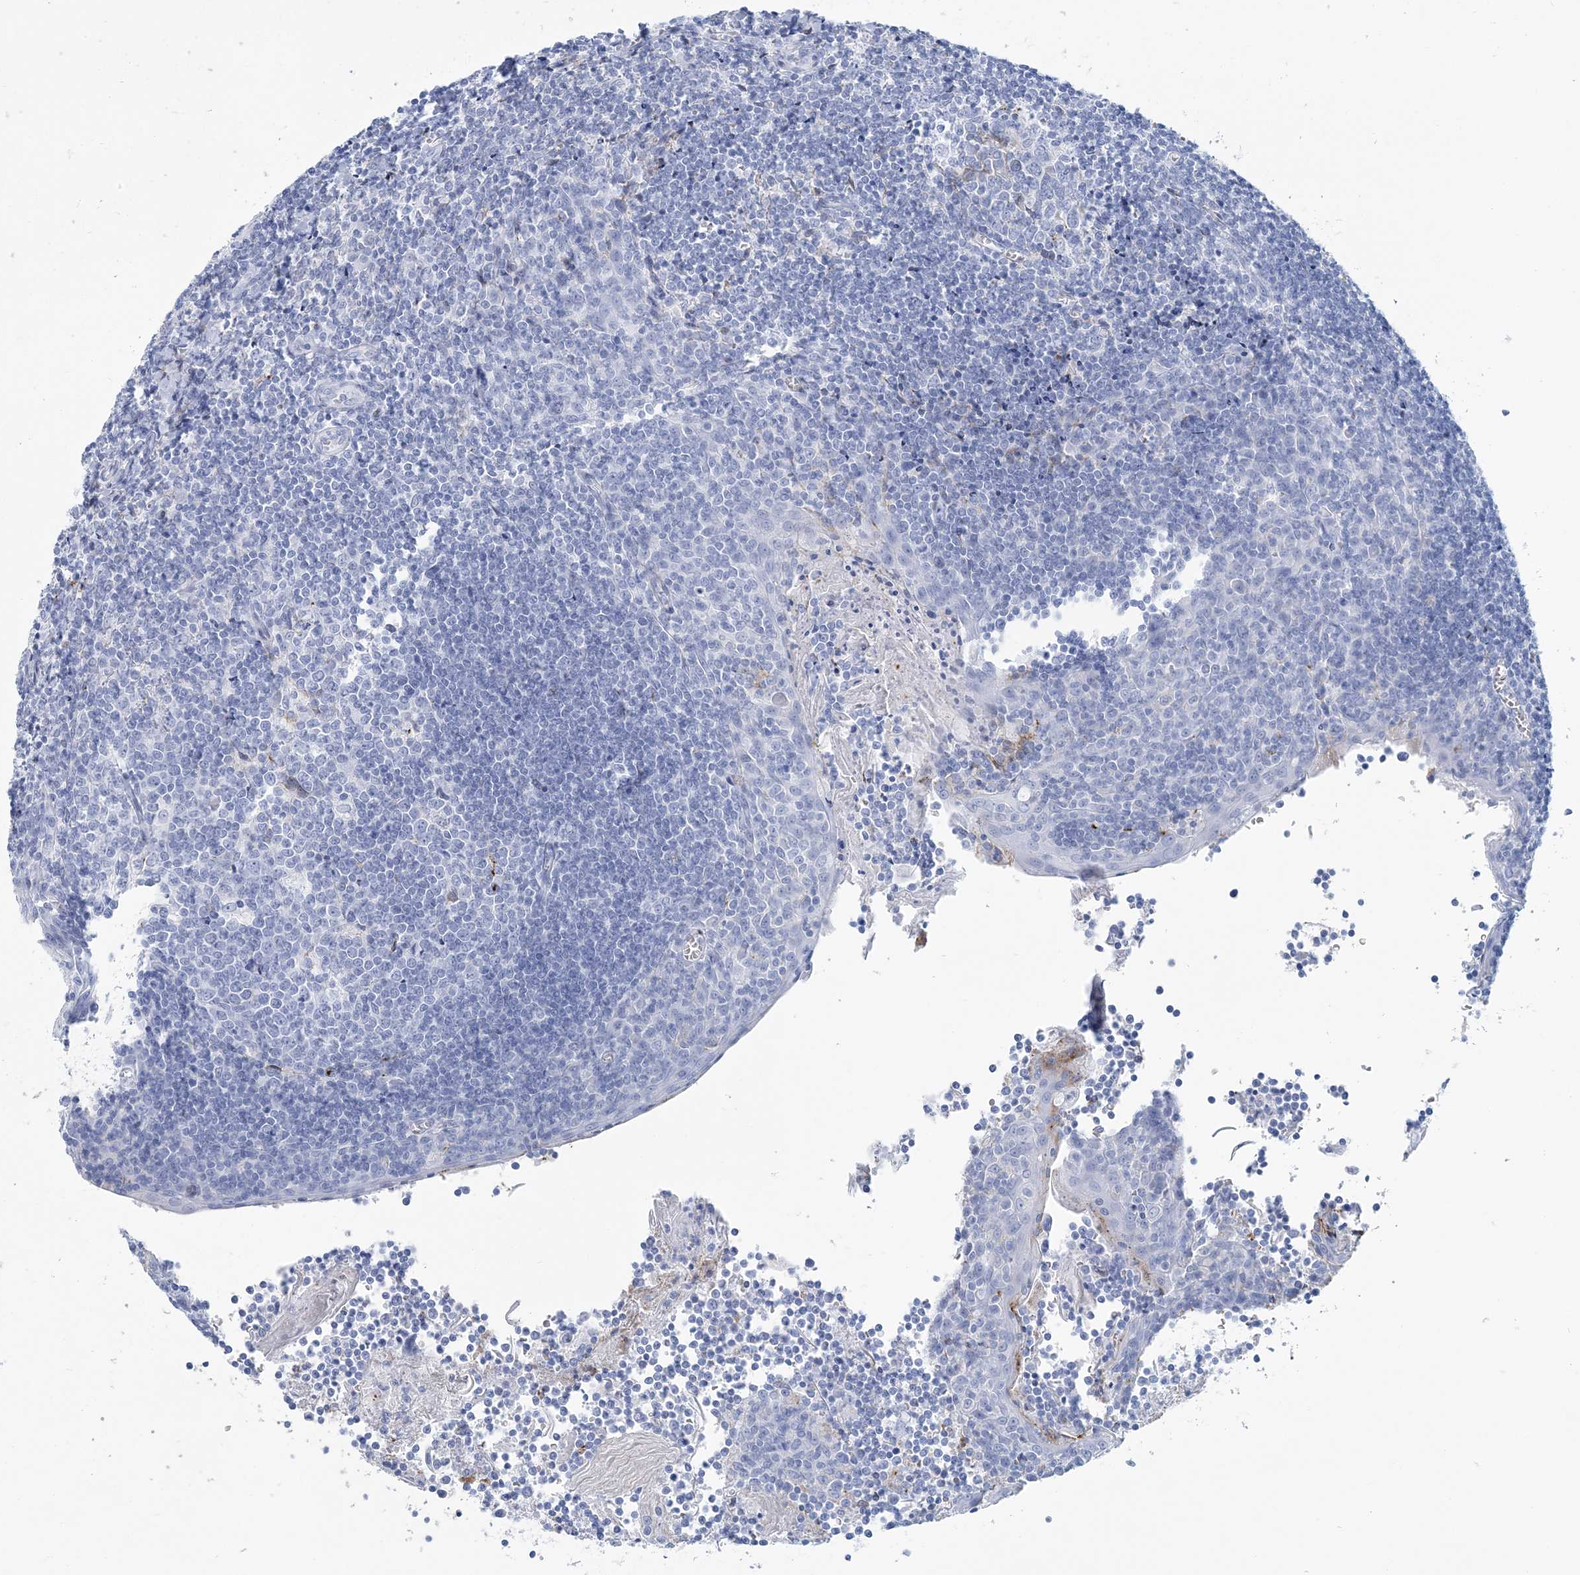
{"staining": {"intensity": "negative", "quantity": "none", "location": "none"}, "tissue": "tonsil", "cell_type": "Germinal center cells", "image_type": "normal", "snomed": [{"axis": "morphology", "description": "Normal tissue, NOS"}, {"axis": "topography", "description": "Tonsil"}], "caption": "Immunohistochemistry of normal tonsil reveals no positivity in germinal center cells.", "gene": "NKX6", "patient": {"sex": "male", "age": 27}}